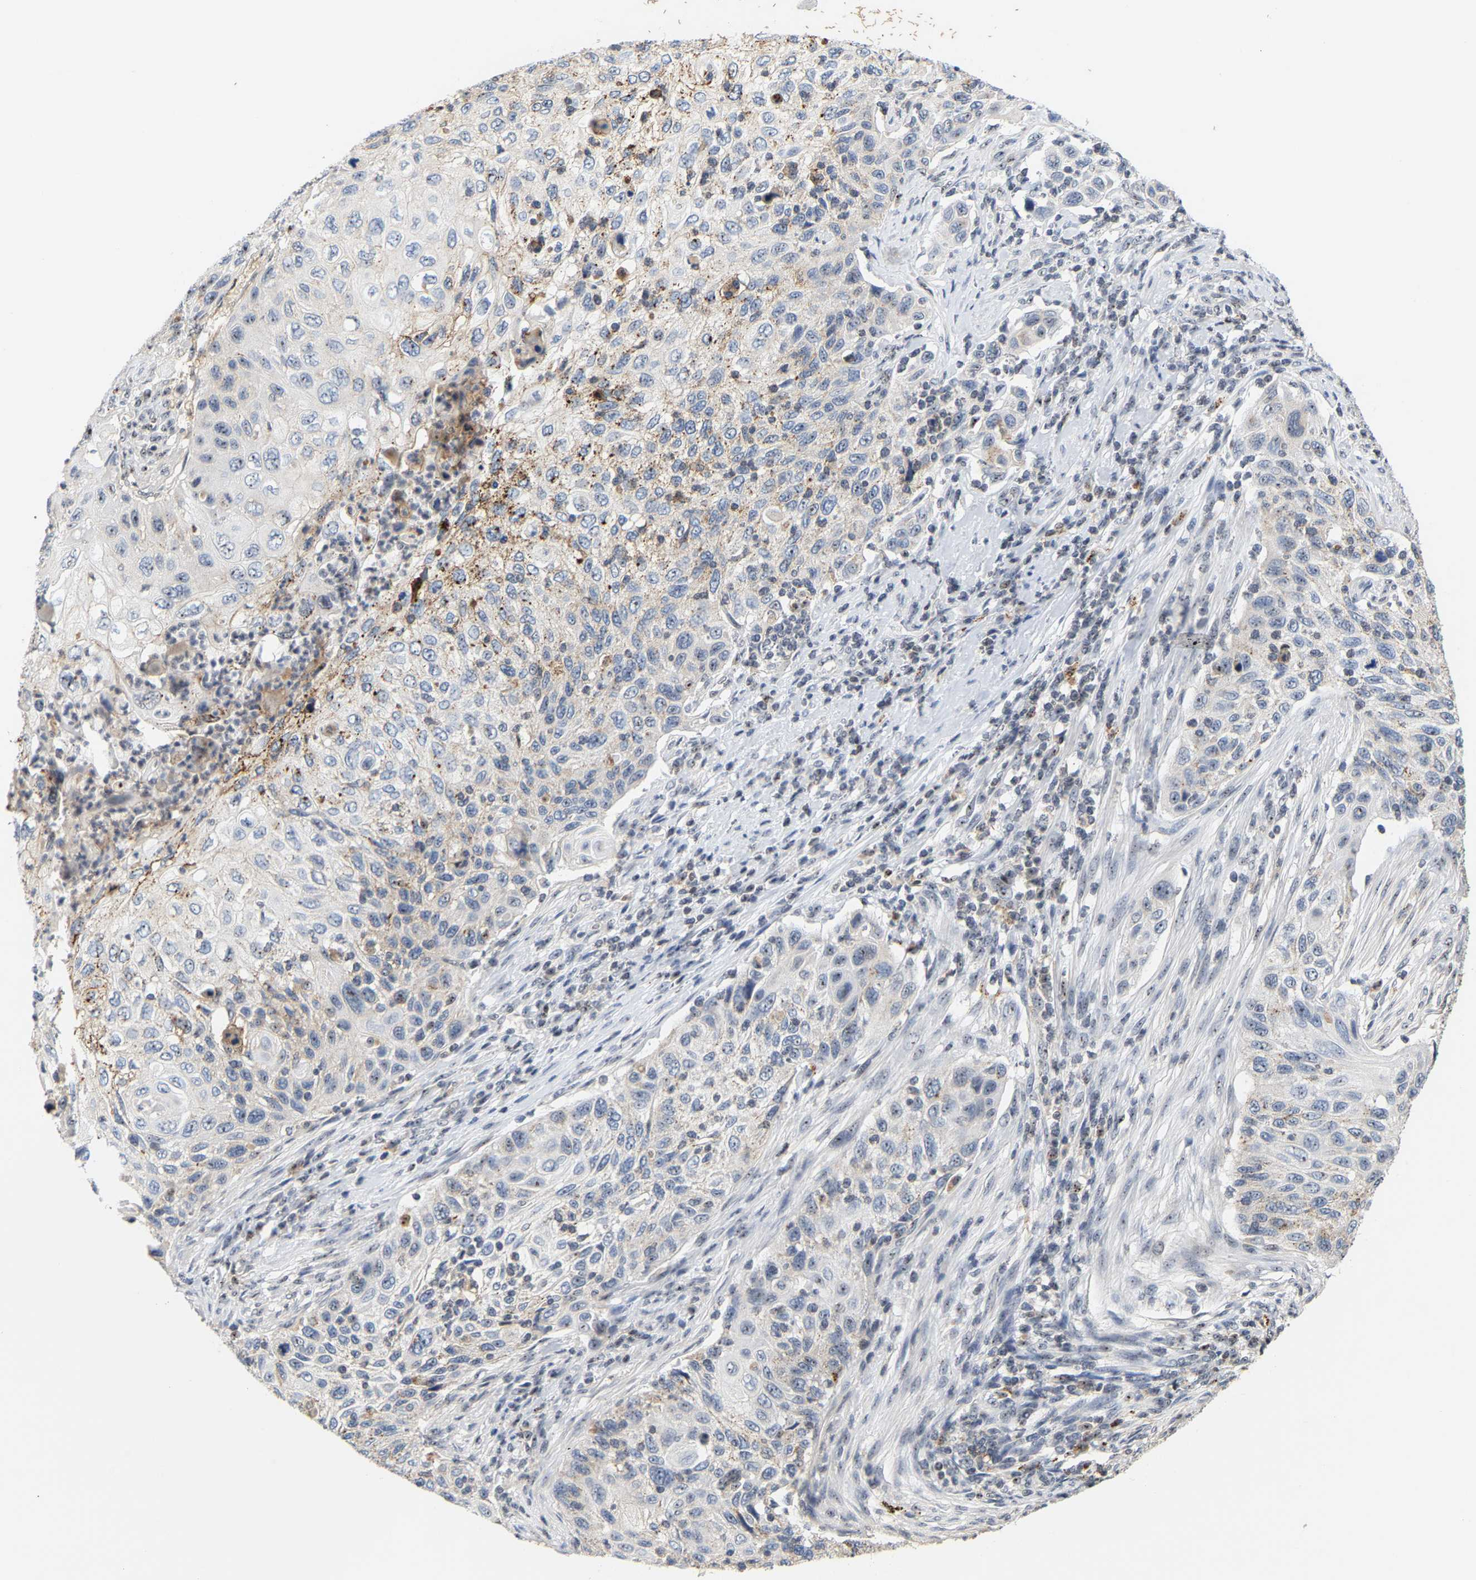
{"staining": {"intensity": "negative", "quantity": "none", "location": "none"}, "tissue": "cervical cancer", "cell_type": "Tumor cells", "image_type": "cancer", "snomed": [{"axis": "morphology", "description": "Squamous cell carcinoma, NOS"}, {"axis": "topography", "description": "Cervix"}], "caption": "Micrograph shows no significant protein positivity in tumor cells of squamous cell carcinoma (cervical).", "gene": "NOP58", "patient": {"sex": "female", "age": 70}}